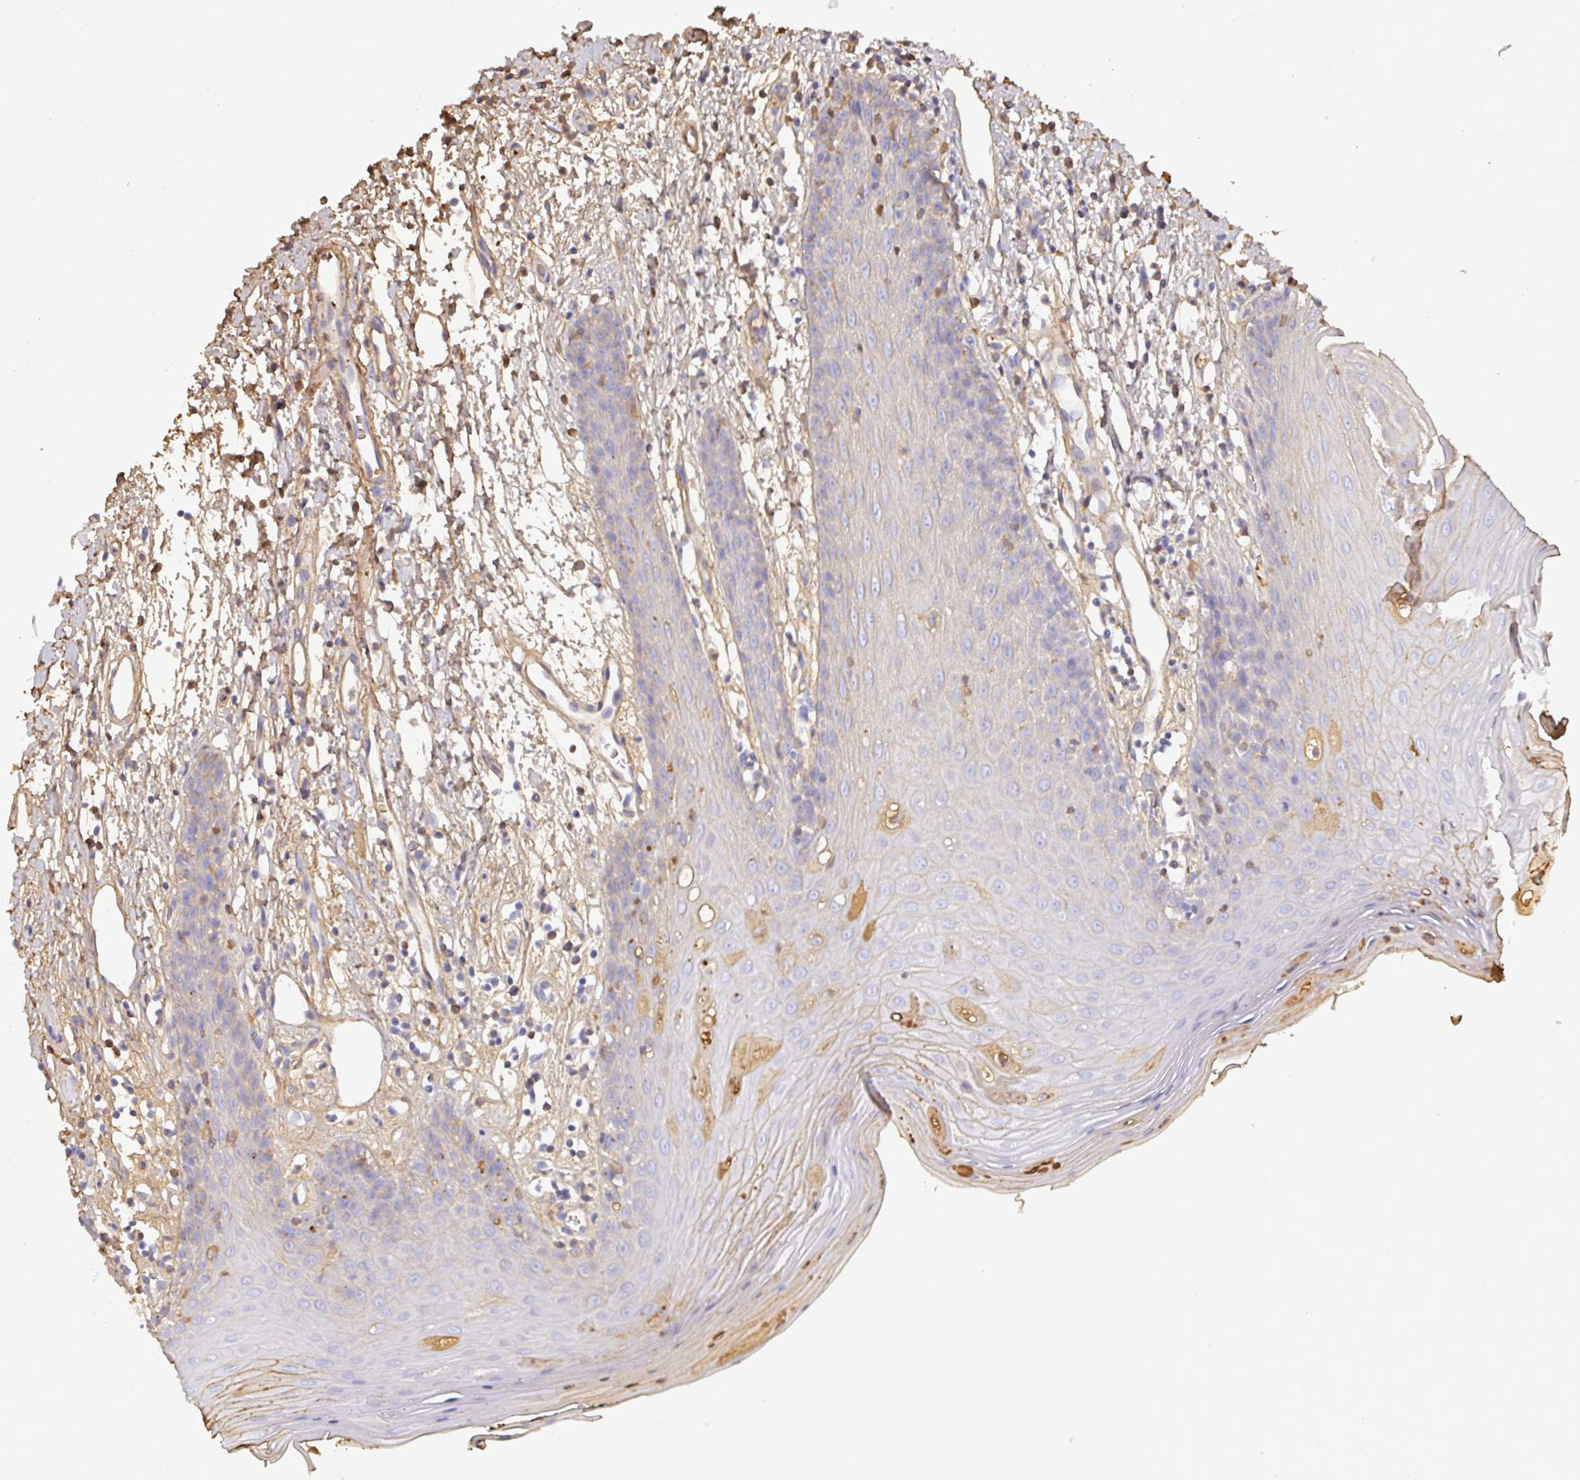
{"staining": {"intensity": "moderate", "quantity": "<25%", "location": "cytoplasmic/membranous"}, "tissue": "oral mucosa", "cell_type": "Squamous epithelial cells", "image_type": "normal", "snomed": [{"axis": "morphology", "description": "Normal tissue, NOS"}, {"axis": "topography", "description": "Oral tissue"}, {"axis": "topography", "description": "Tounge, NOS"}], "caption": "Human oral mucosa stained for a protein (brown) demonstrates moderate cytoplasmic/membranous positive positivity in approximately <25% of squamous epithelial cells.", "gene": "ALB", "patient": {"sex": "female", "age": 59}}